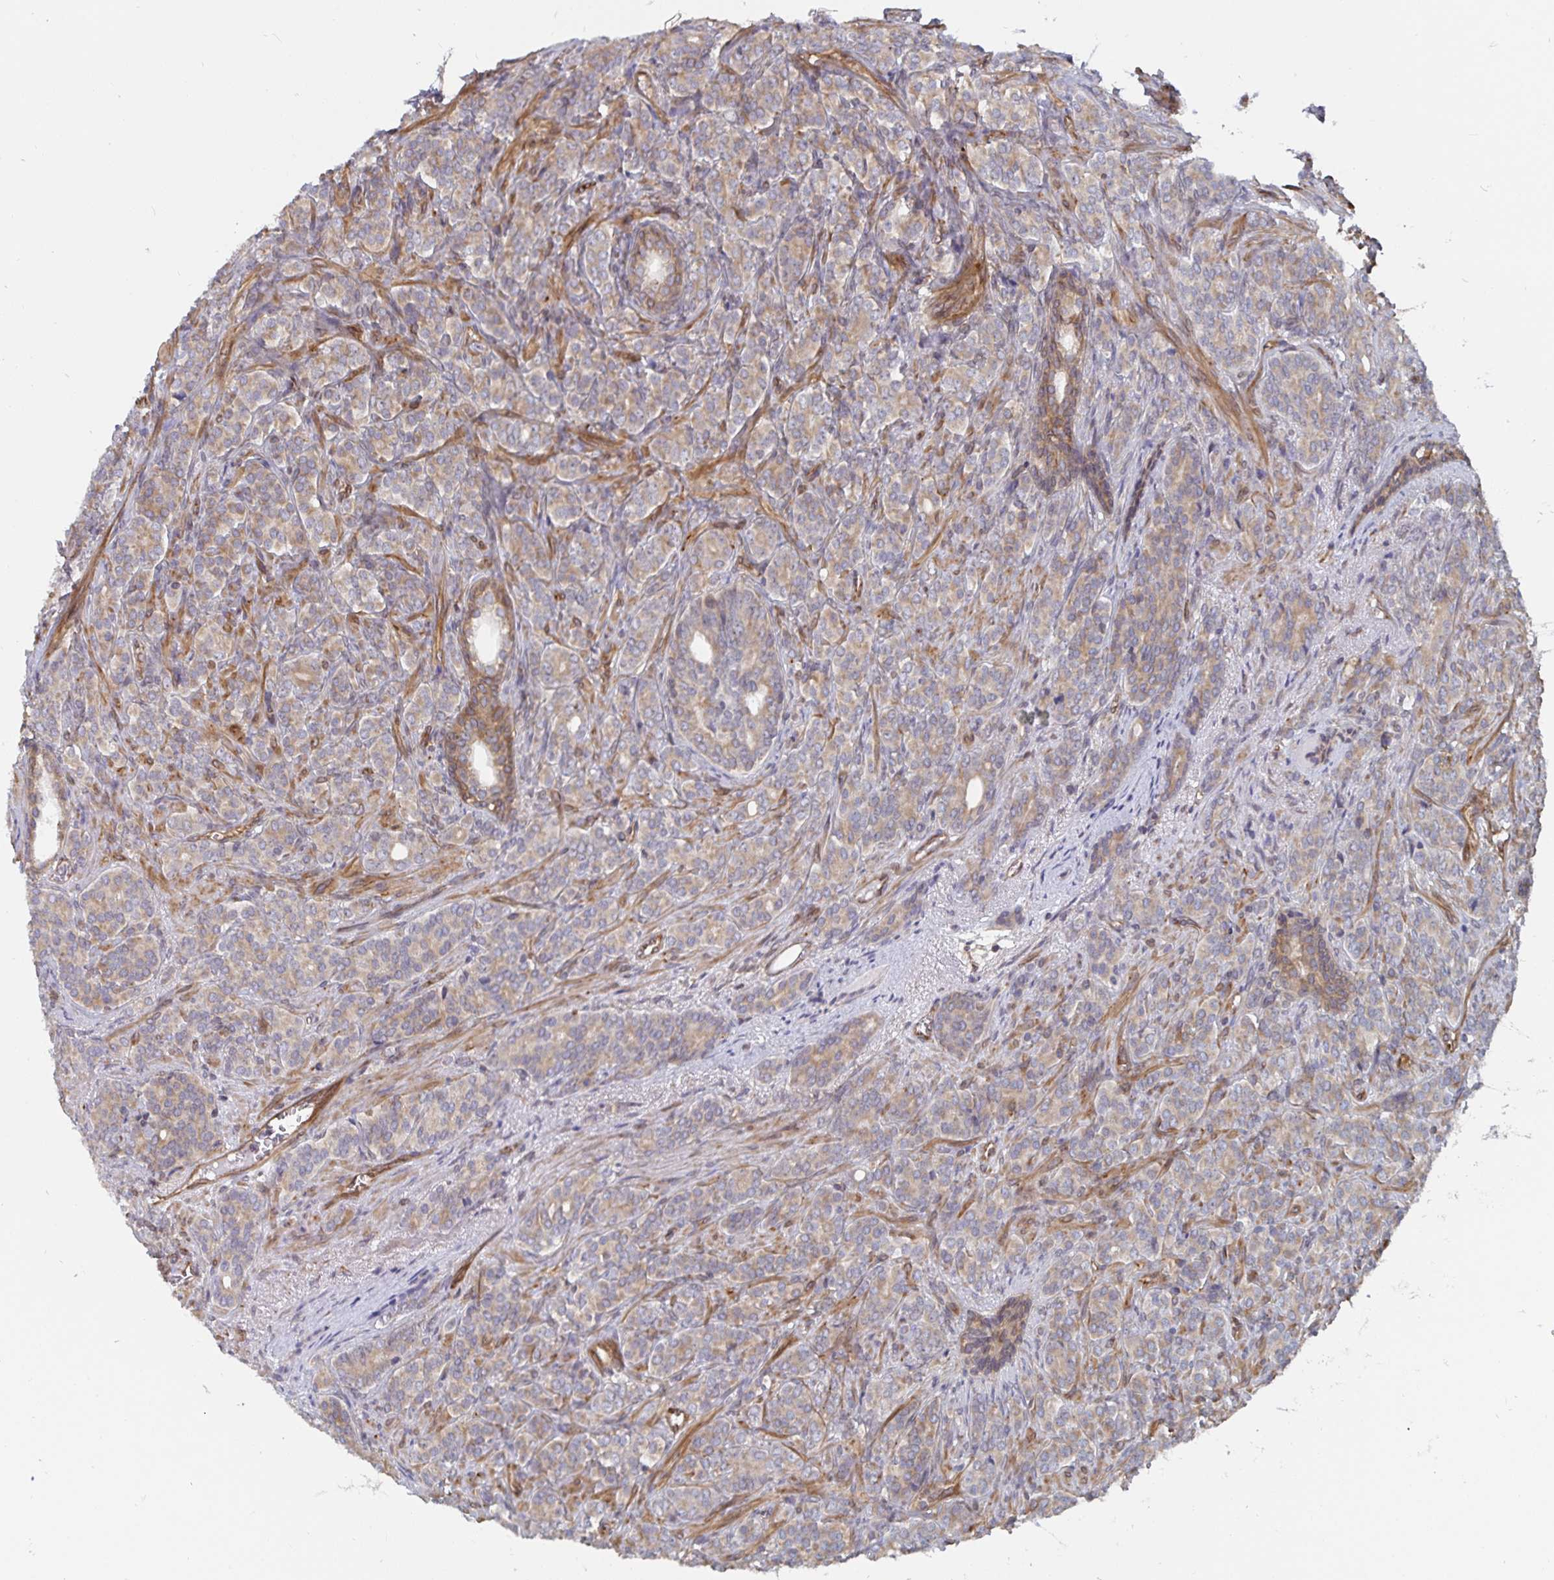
{"staining": {"intensity": "weak", "quantity": ">75%", "location": "cytoplasmic/membranous"}, "tissue": "prostate cancer", "cell_type": "Tumor cells", "image_type": "cancer", "snomed": [{"axis": "morphology", "description": "Adenocarcinoma, High grade"}, {"axis": "topography", "description": "Prostate"}], "caption": "High-magnification brightfield microscopy of prostate cancer stained with DAB (brown) and counterstained with hematoxylin (blue). tumor cells exhibit weak cytoplasmic/membranous expression is seen in approximately>75% of cells.", "gene": "BCAP29", "patient": {"sex": "male", "age": 84}}